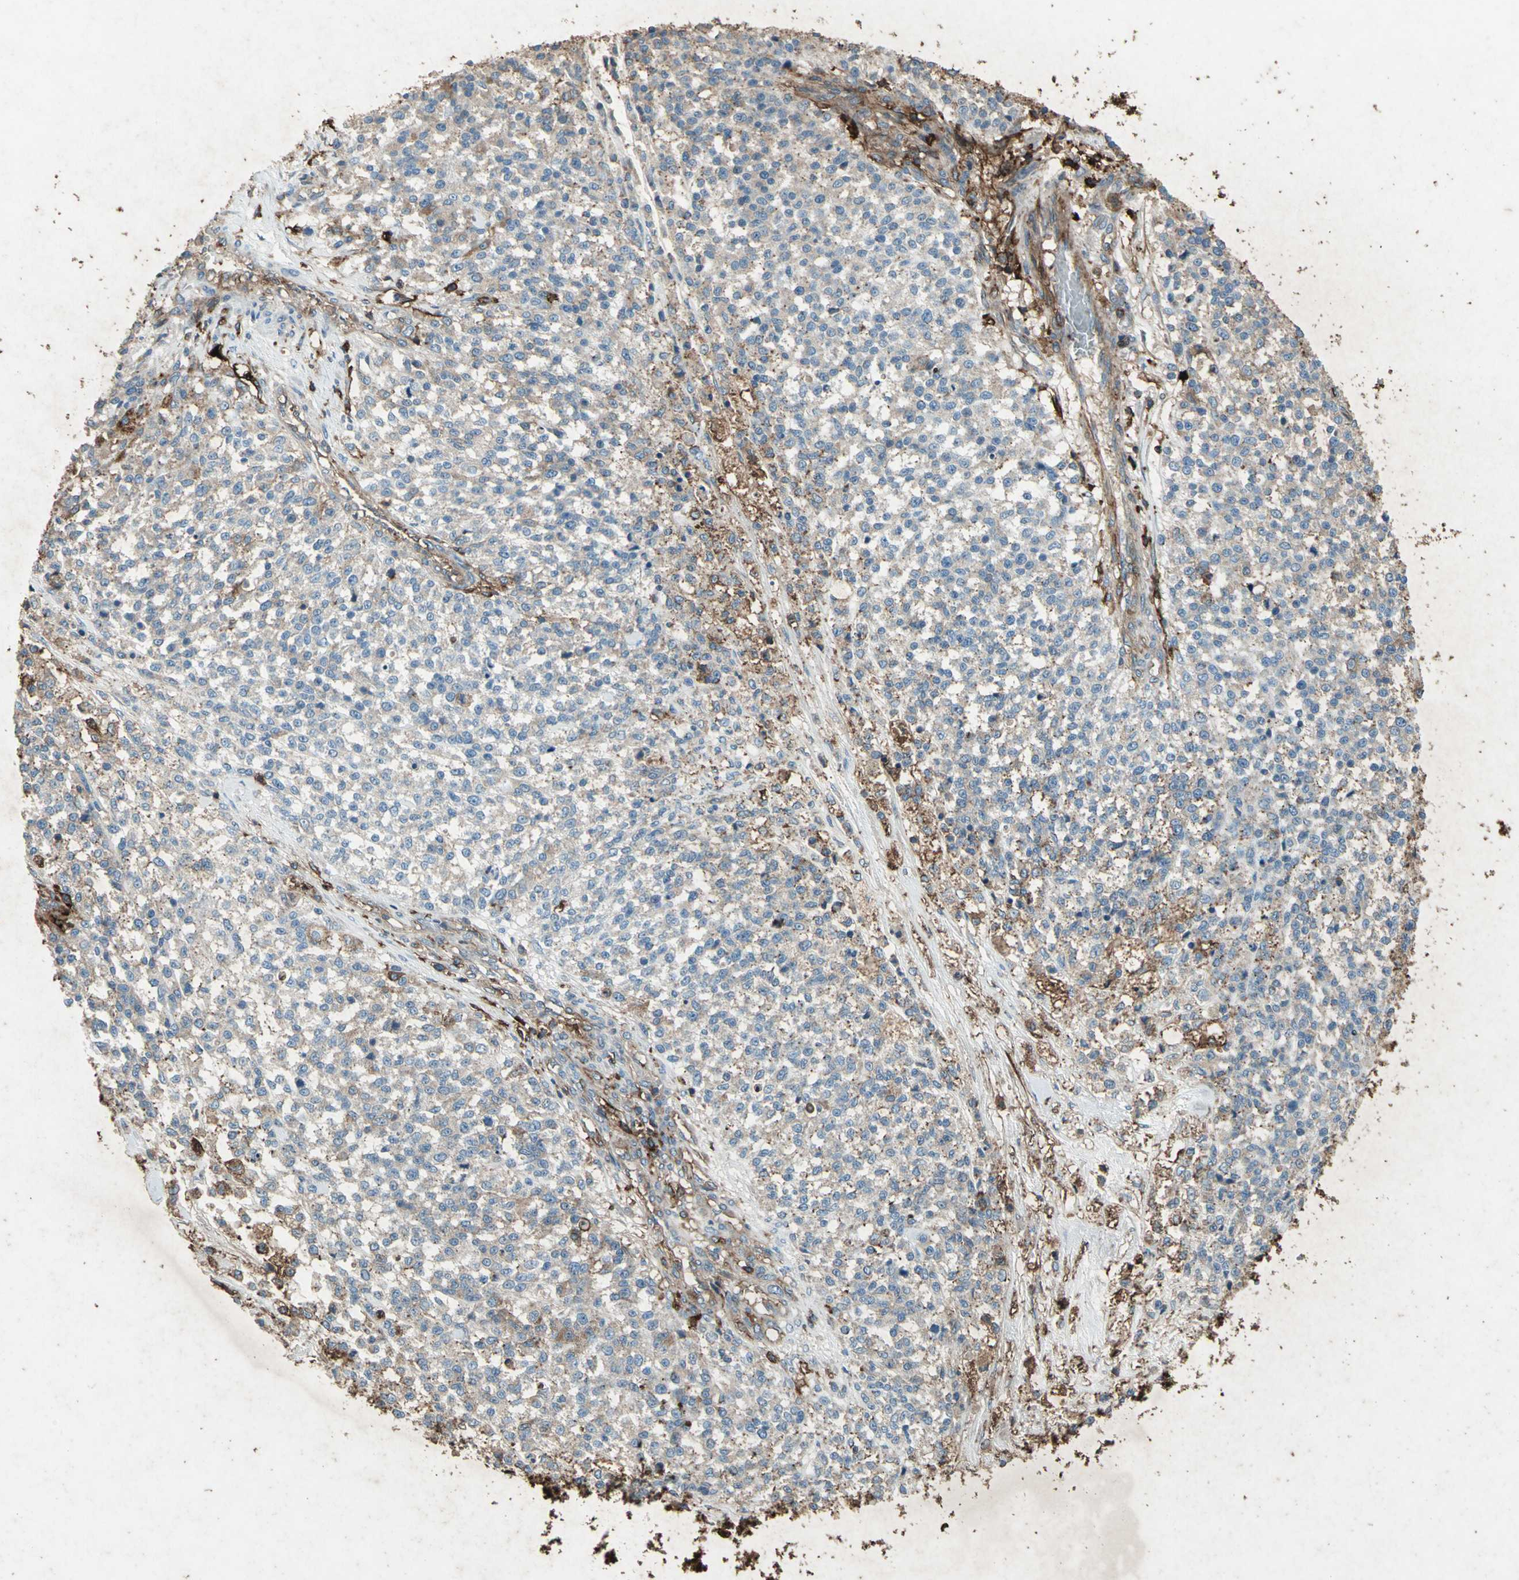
{"staining": {"intensity": "weak", "quantity": ">75%", "location": "cytoplasmic/membranous"}, "tissue": "testis cancer", "cell_type": "Tumor cells", "image_type": "cancer", "snomed": [{"axis": "morphology", "description": "Seminoma, NOS"}, {"axis": "topography", "description": "Testis"}], "caption": "Weak cytoplasmic/membranous protein positivity is present in about >75% of tumor cells in testis seminoma. The staining is performed using DAB (3,3'-diaminobenzidine) brown chromogen to label protein expression. The nuclei are counter-stained blue using hematoxylin.", "gene": "CCR6", "patient": {"sex": "male", "age": 59}}